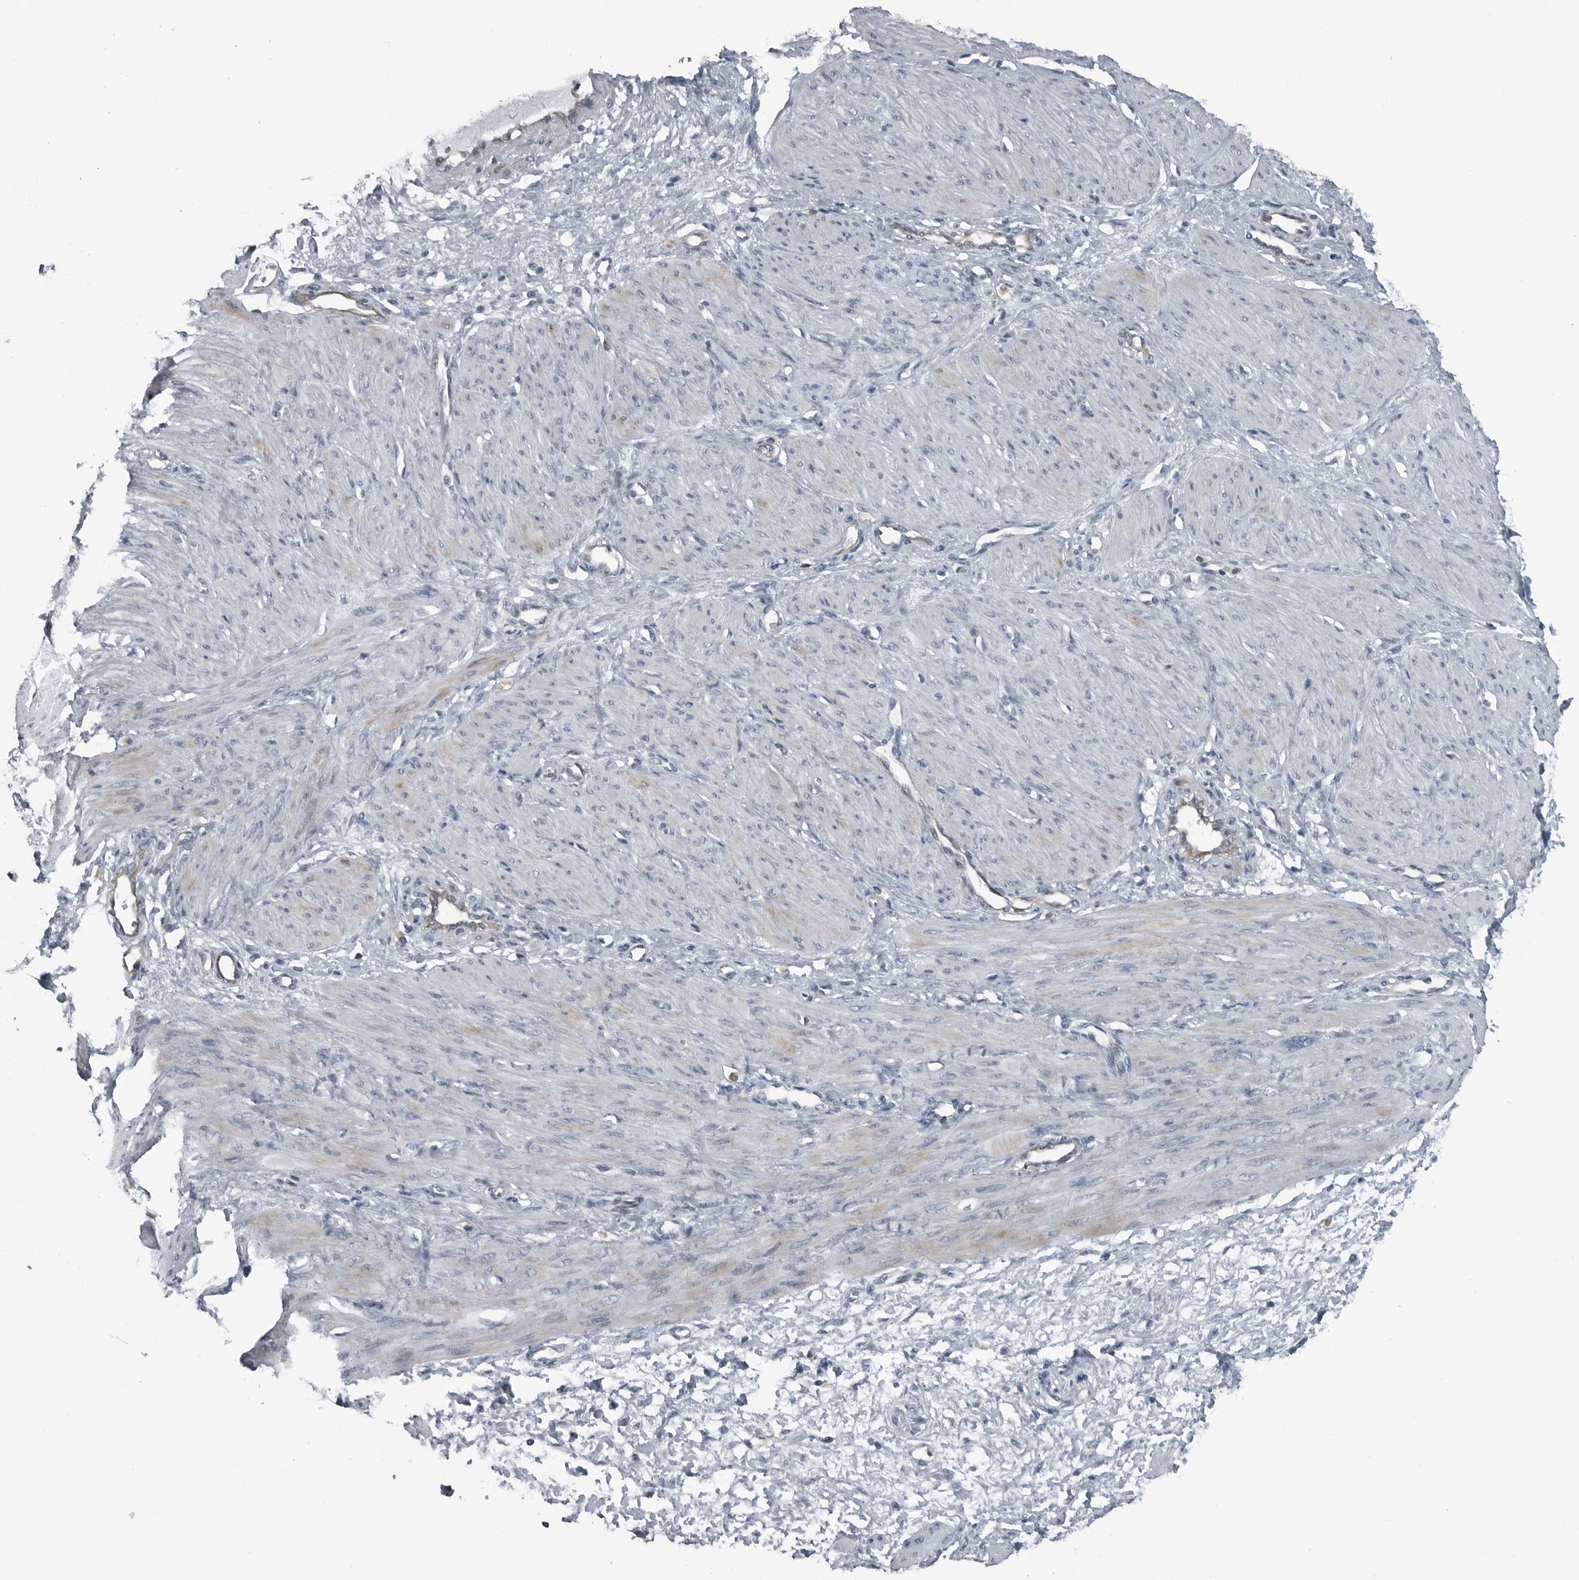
{"staining": {"intensity": "weak", "quantity": "25%-75%", "location": "cytoplasmic/membranous"}, "tissue": "smooth muscle", "cell_type": "Smooth muscle cells", "image_type": "normal", "snomed": [{"axis": "morphology", "description": "Normal tissue, NOS"}, {"axis": "topography", "description": "Endometrium"}], "caption": "Weak cytoplasmic/membranous staining is seen in about 25%-75% of smooth muscle cells in normal smooth muscle. Nuclei are stained in blue.", "gene": "GAK", "patient": {"sex": "female", "age": 33}}